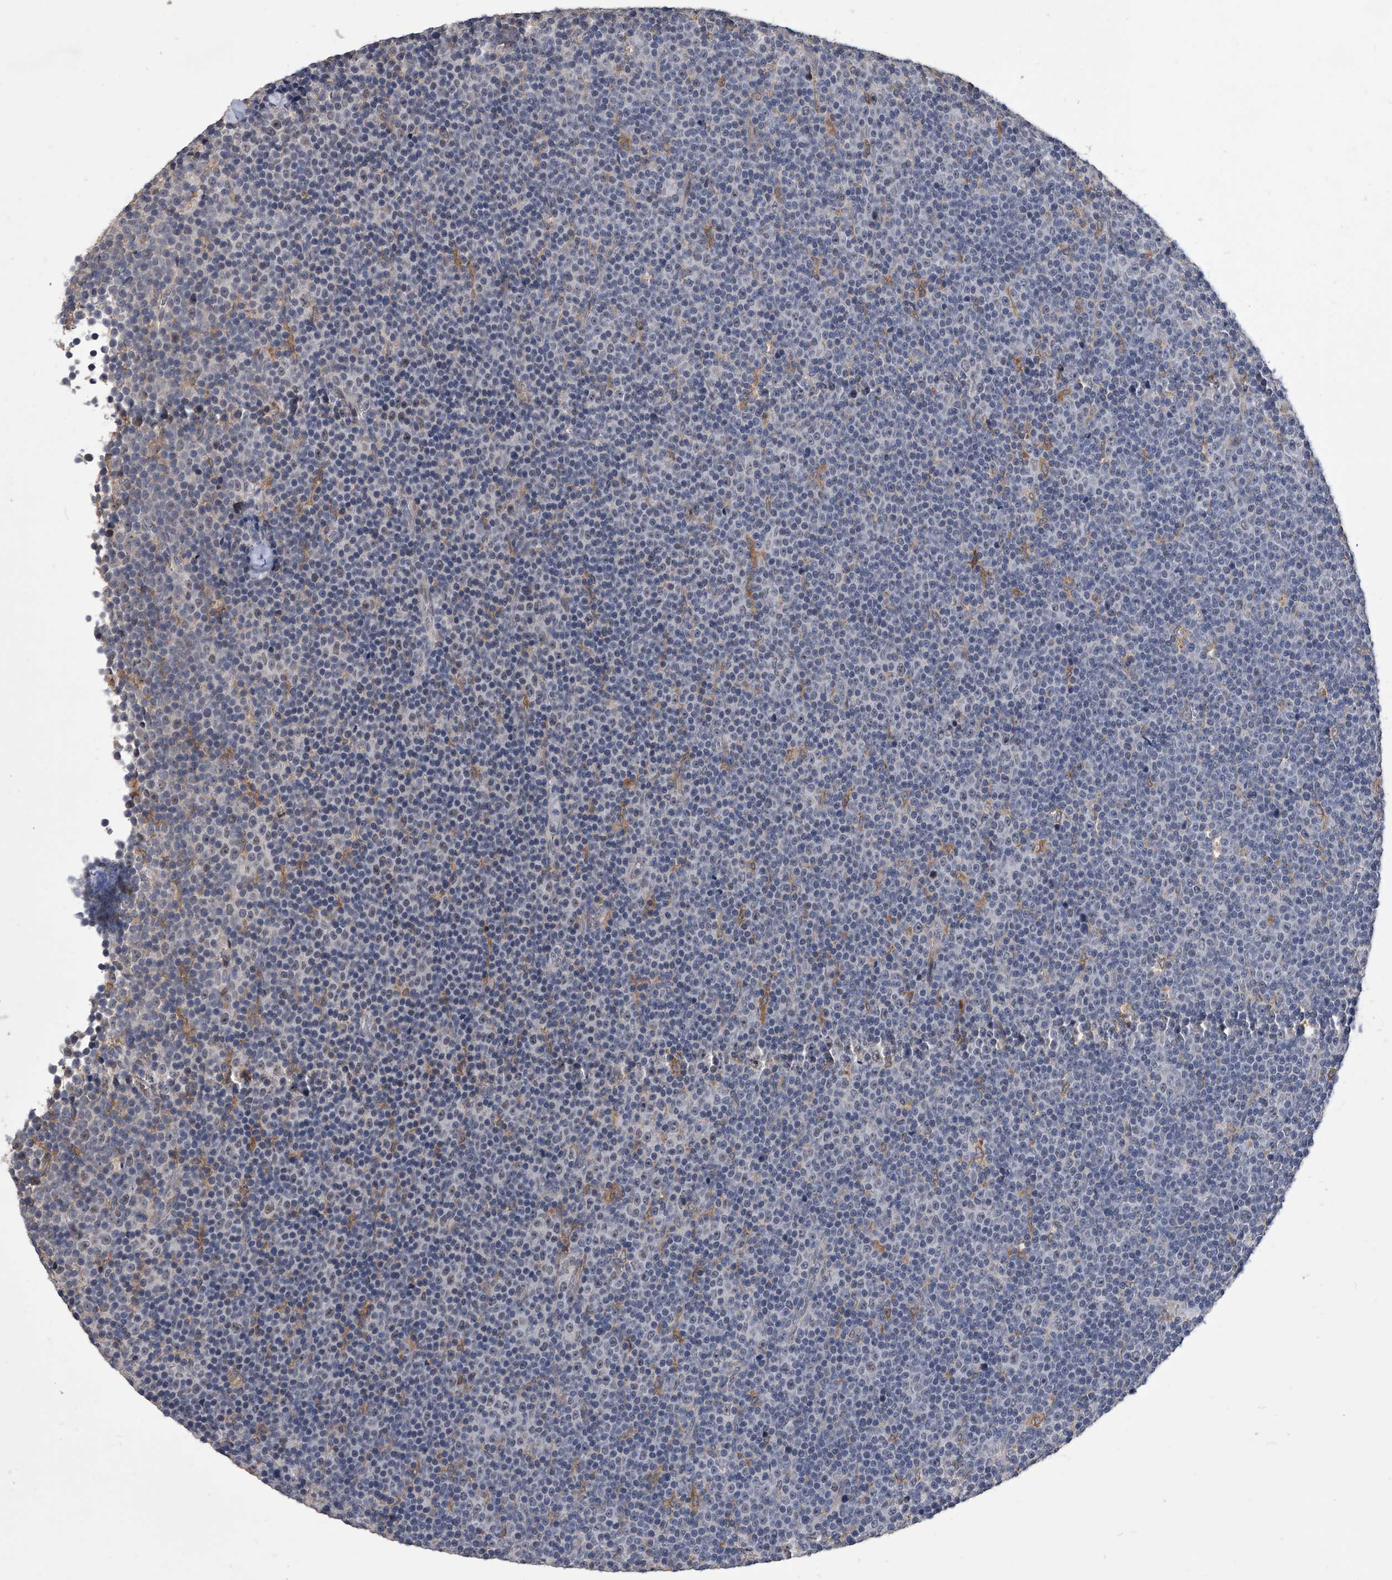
{"staining": {"intensity": "negative", "quantity": "none", "location": "none"}, "tissue": "lymphoma", "cell_type": "Tumor cells", "image_type": "cancer", "snomed": [{"axis": "morphology", "description": "Malignant lymphoma, non-Hodgkin's type, Low grade"}, {"axis": "topography", "description": "Lymph node"}], "caption": "Human malignant lymphoma, non-Hodgkin's type (low-grade) stained for a protein using IHC demonstrates no expression in tumor cells.", "gene": "MAP4K3", "patient": {"sex": "female", "age": 67}}